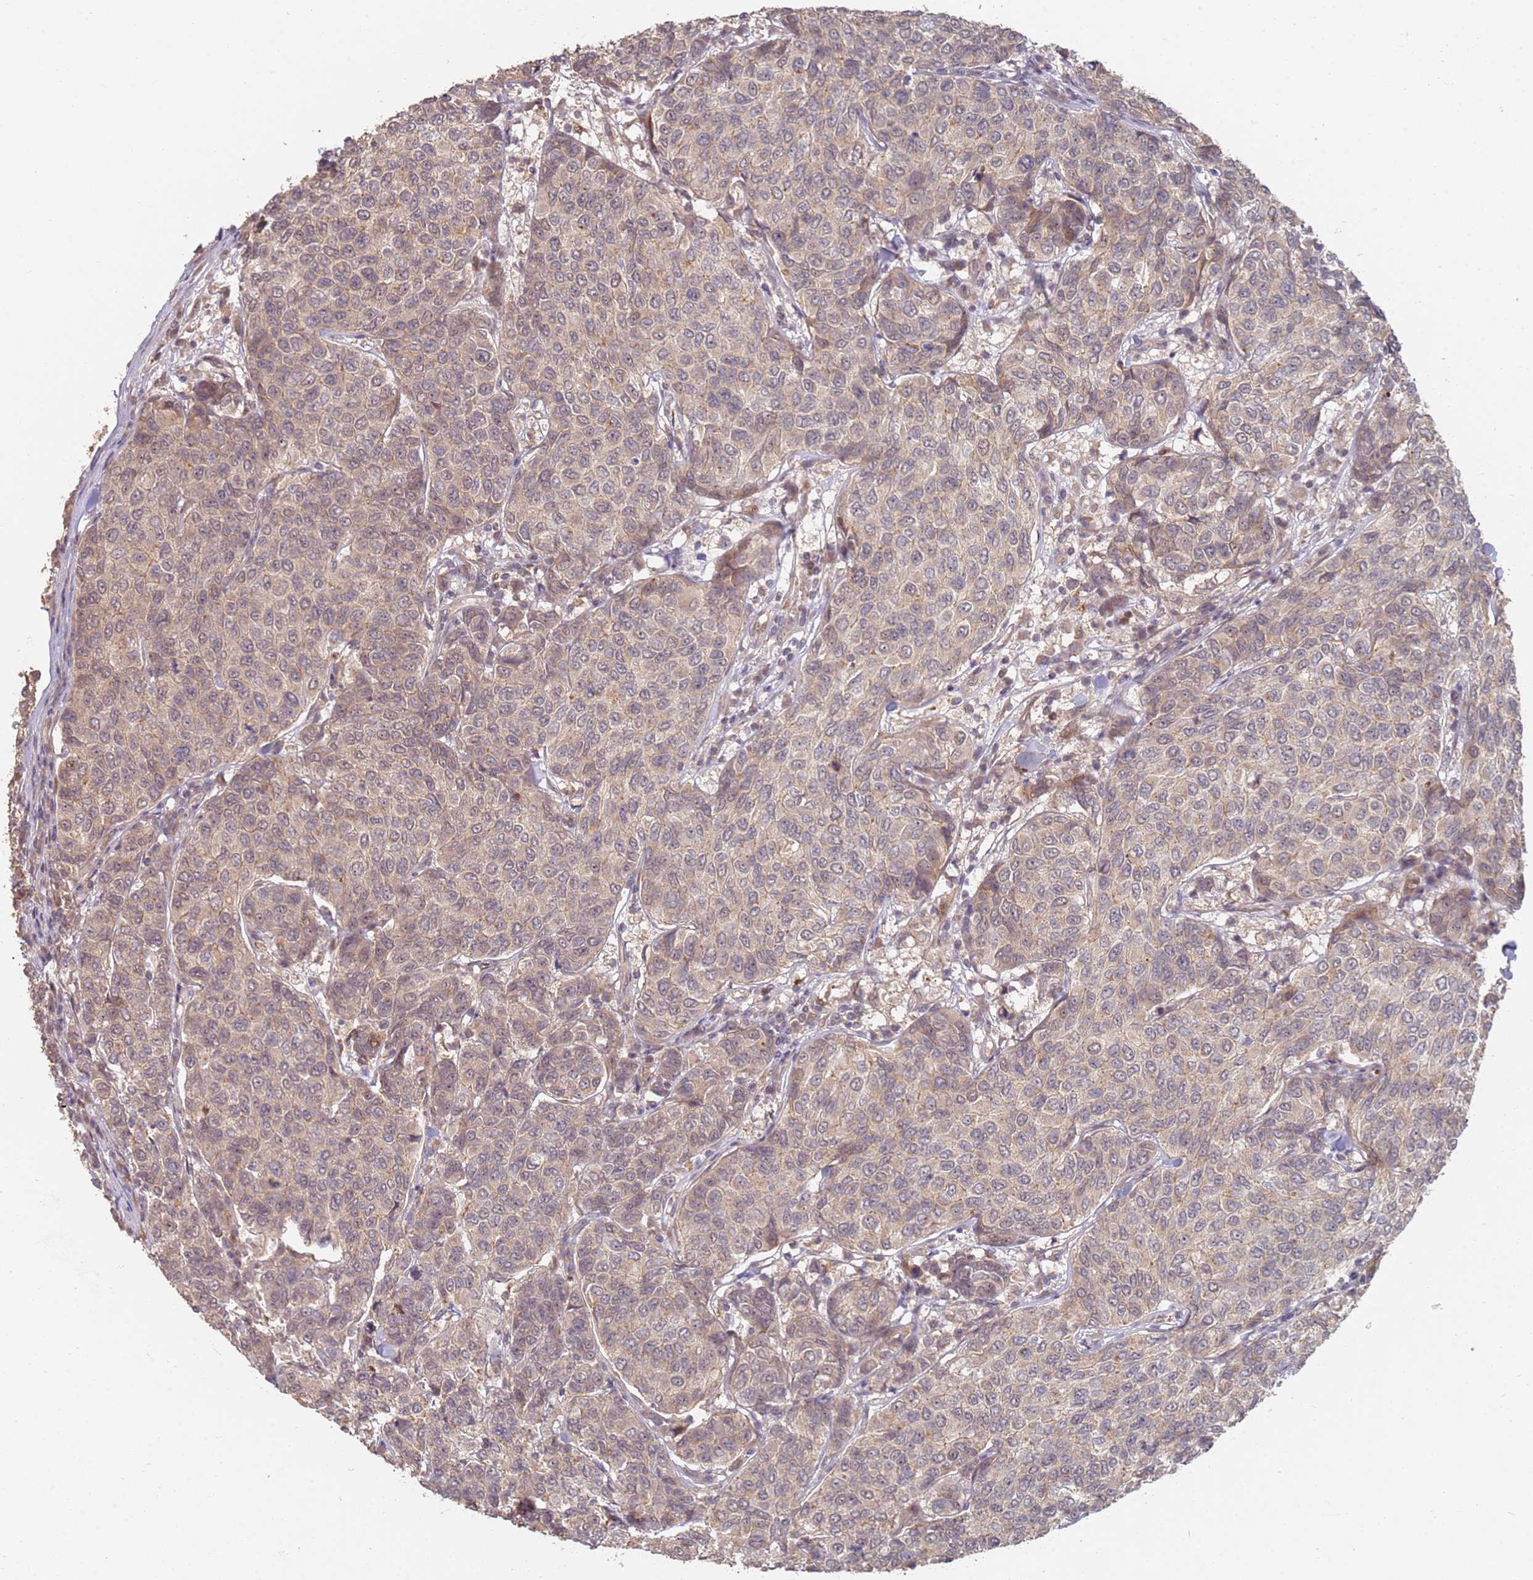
{"staining": {"intensity": "weak", "quantity": ">75%", "location": "cytoplasmic/membranous"}, "tissue": "breast cancer", "cell_type": "Tumor cells", "image_type": "cancer", "snomed": [{"axis": "morphology", "description": "Duct carcinoma"}, {"axis": "topography", "description": "Breast"}], "caption": "Immunohistochemistry (IHC) photomicrograph of human infiltrating ductal carcinoma (breast) stained for a protein (brown), which reveals low levels of weak cytoplasmic/membranous staining in approximately >75% of tumor cells.", "gene": "MPEG1", "patient": {"sex": "female", "age": 55}}